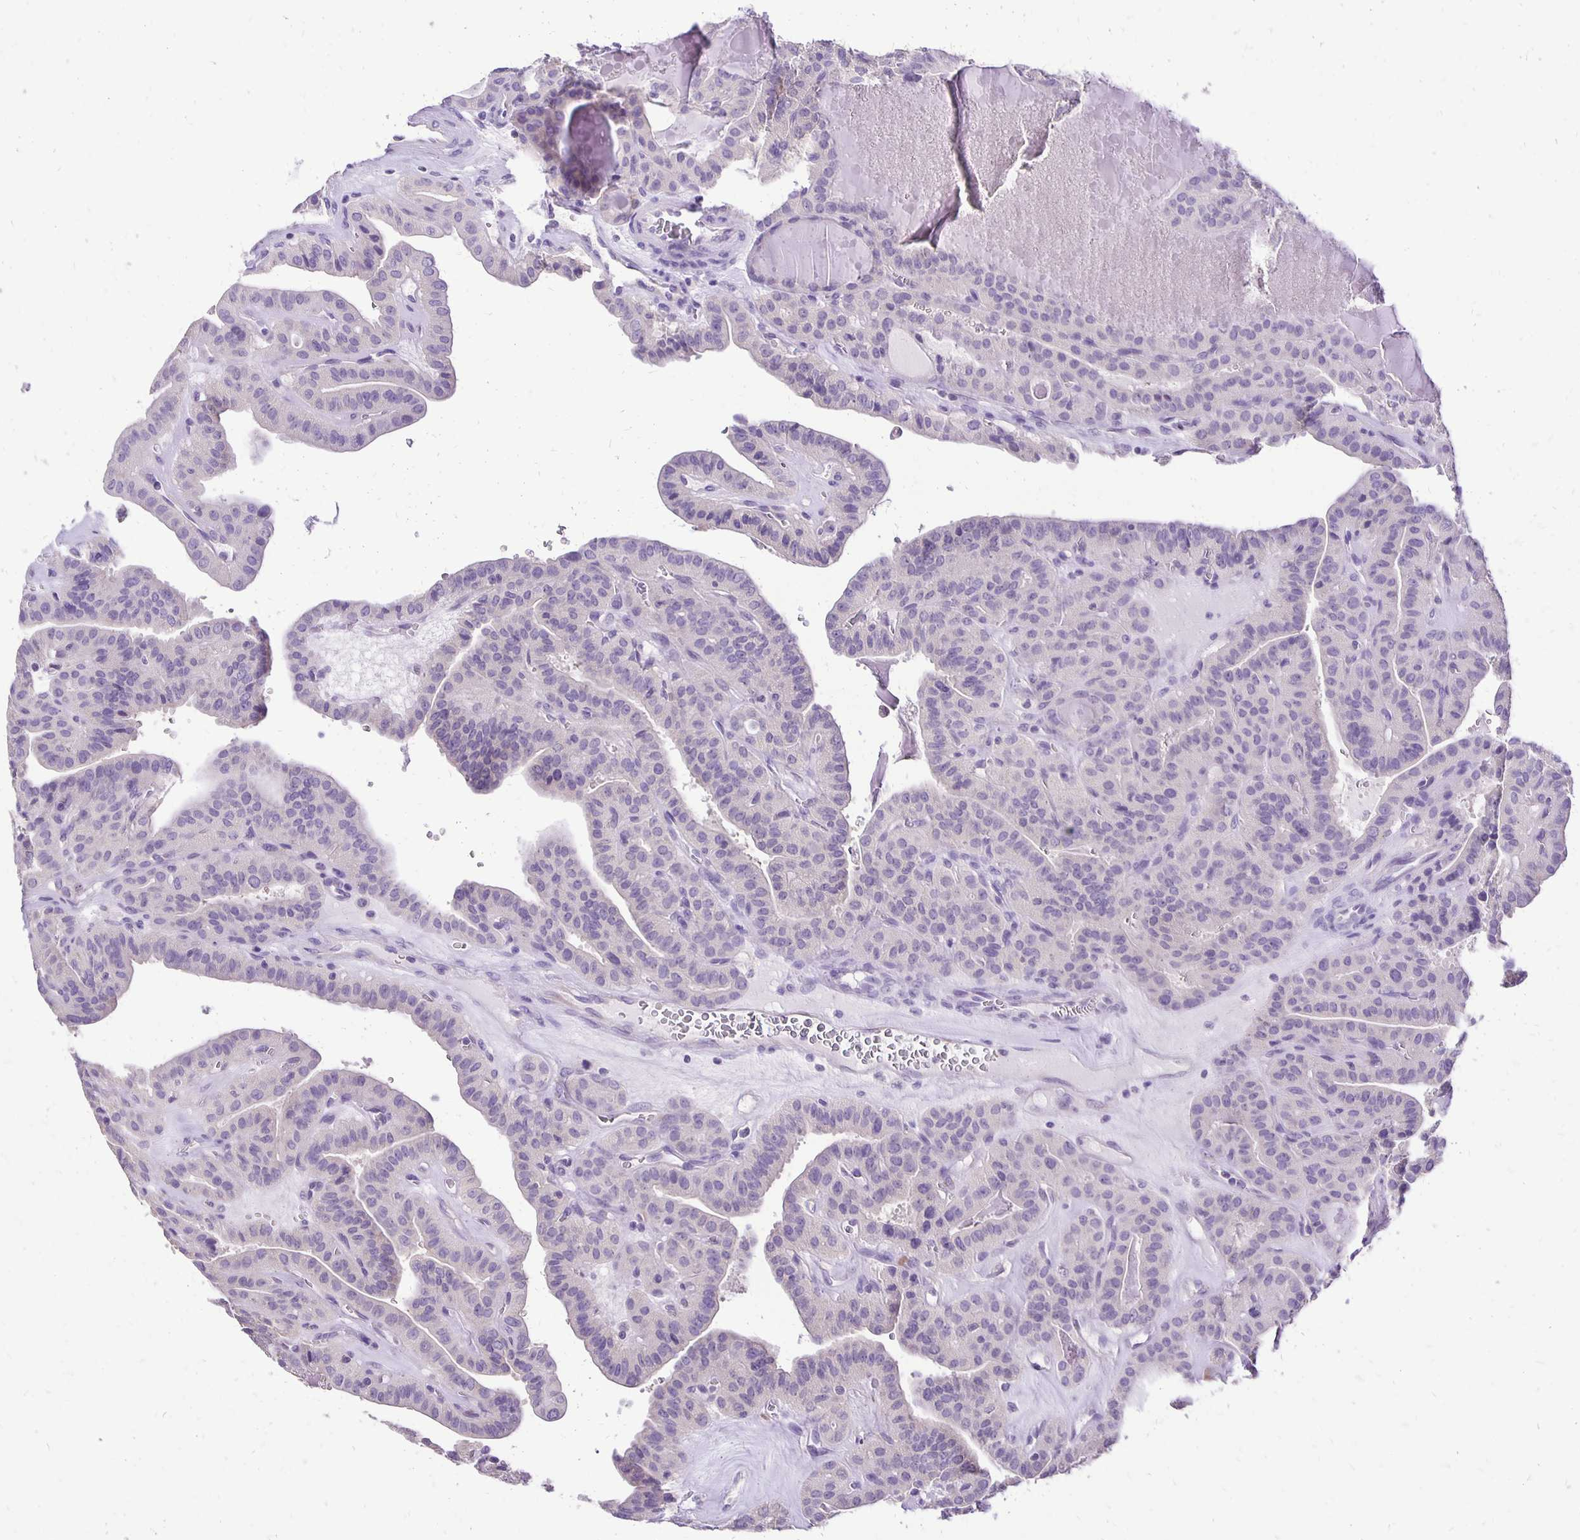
{"staining": {"intensity": "negative", "quantity": "none", "location": "none"}, "tissue": "thyroid cancer", "cell_type": "Tumor cells", "image_type": "cancer", "snomed": [{"axis": "morphology", "description": "Papillary adenocarcinoma, NOS"}, {"axis": "topography", "description": "Thyroid gland"}], "caption": "The image demonstrates no significant staining in tumor cells of thyroid cancer.", "gene": "ANKRD45", "patient": {"sex": "male", "age": 52}}